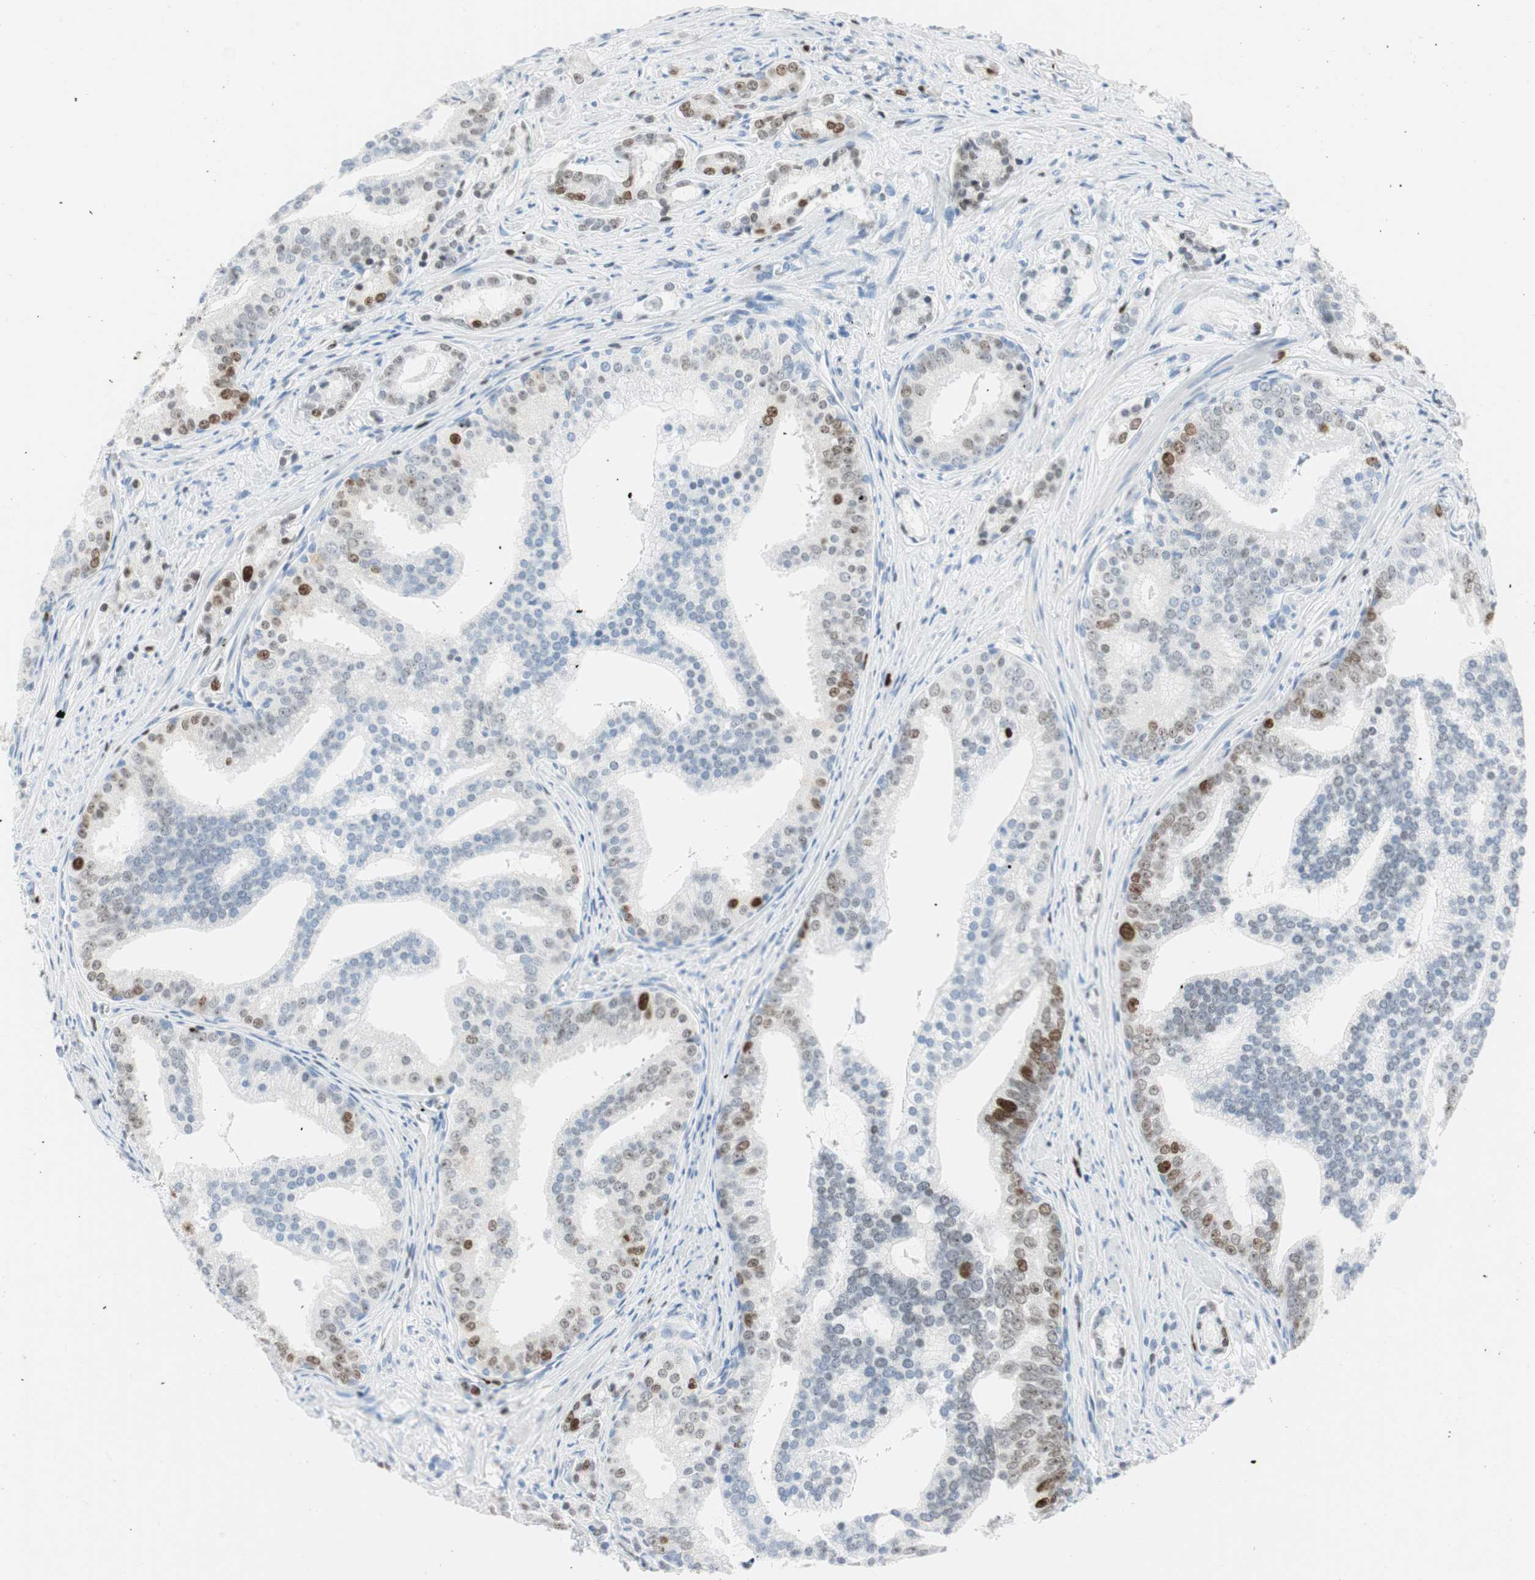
{"staining": {"intensity": "moderate", "quantity": "<25%", "location": "nuclear"}, "tissue": "prostate cancer", "cell_type": "Tumor cells", "image_type": "cancer", "snomed": [{"axis": "morphology", "description": "Adenocarcinoma, Low grade"}, {"axis": "topography", "description": "Prostate"}], "caption": "The histopathology image displays immunohistochemical staining of prostate low-grade adenocarcinoma. There is moderate nuclear staining is appreciated in approximately <25% of tumor cells. The staining is performed using DAB brown chromogen to label protein expression. The nuclei are counter-stained blue using hematoxylin.", "gene": "EZH2", "patient": {"sex": "male", "age": 58}}